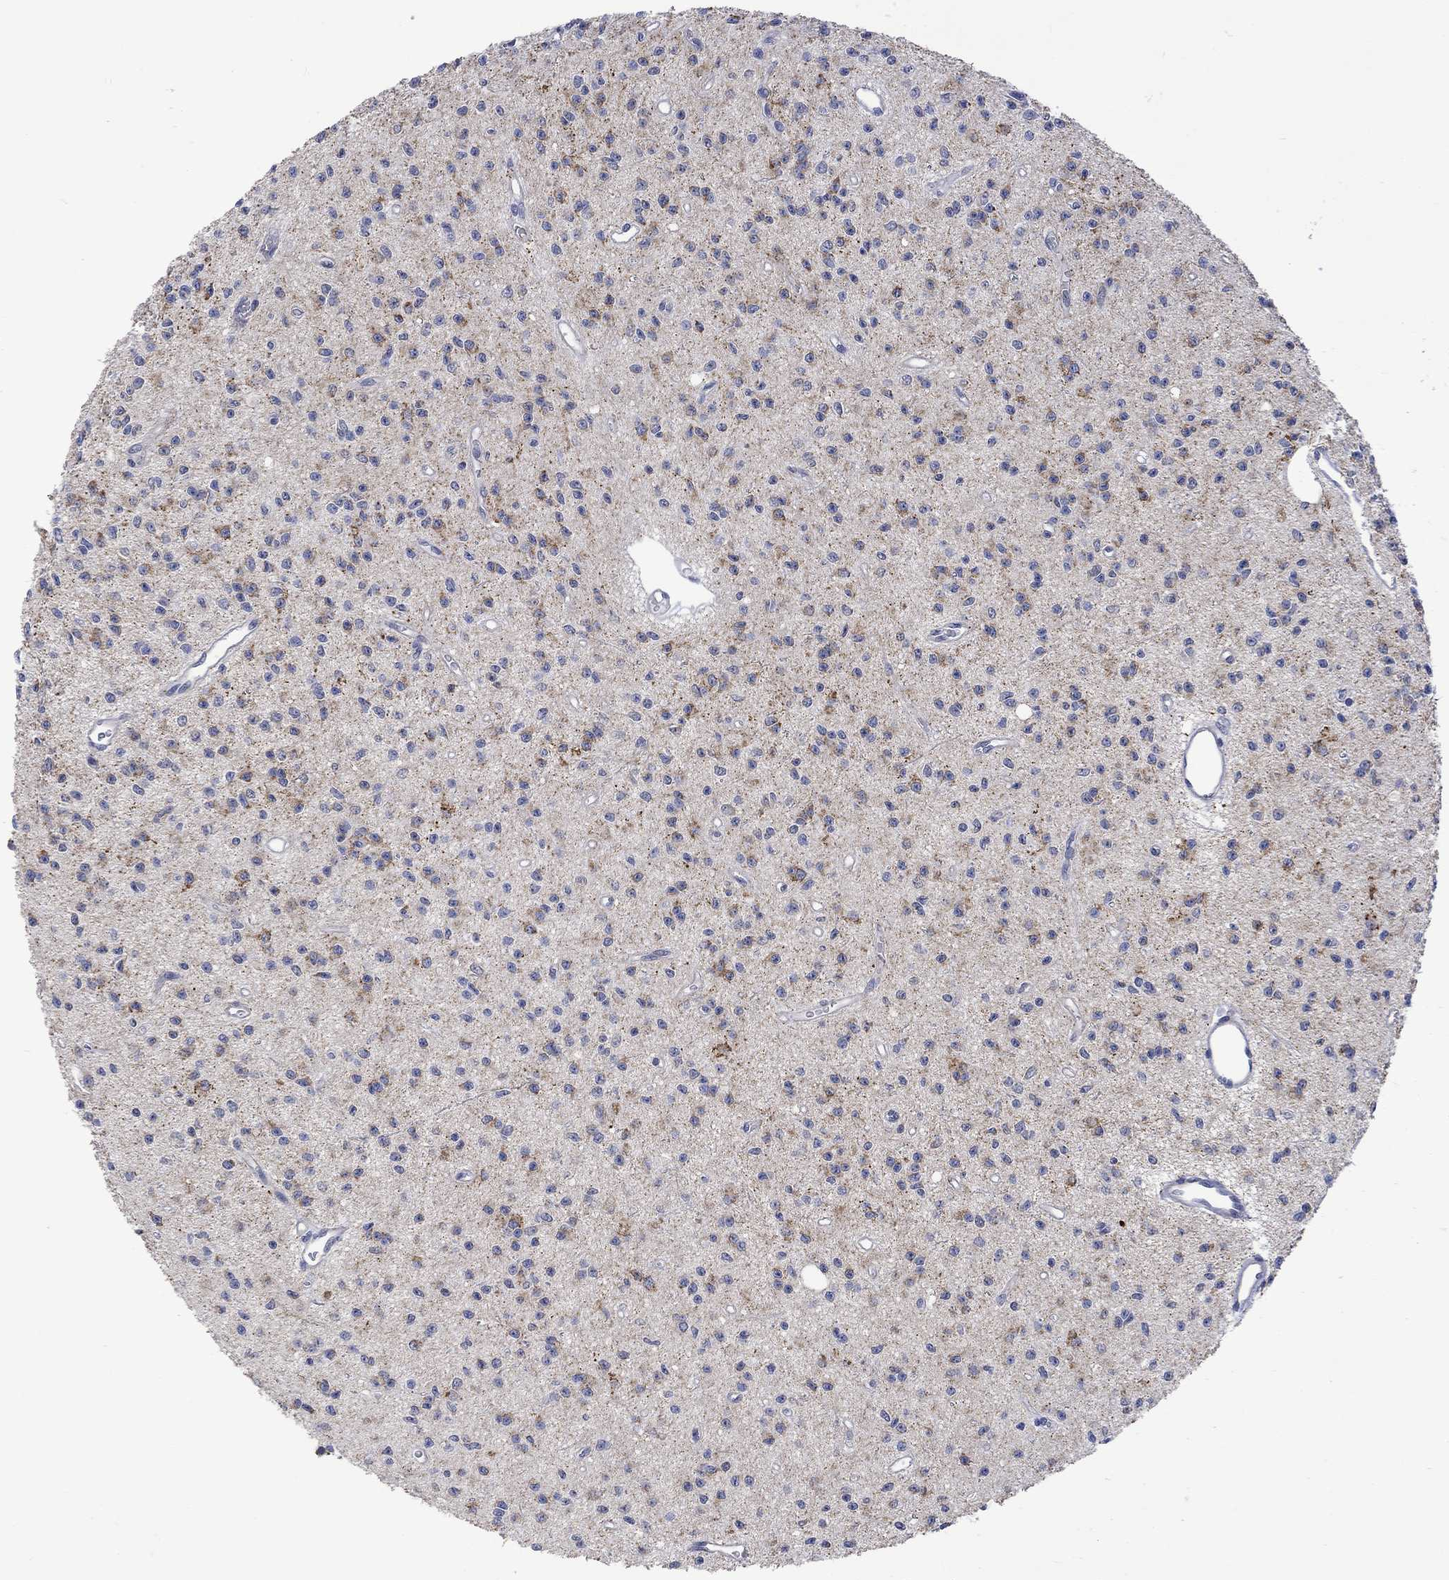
{"staining": {"intensity": "strong", "quantity": "<25%", "location": "cytoplasmic/membranous"}, "tissue": "glioma", "cell_type": "Tumor cells", "image_type": "cancer", "snomed": [{"axis": "morphology", "description": "Glioma, malignant, Low grade"}, {"axis": "topography", "description": "Brain"}], "caption": "Immunohistochemistry histopathology image of neoplastic tissue: glioma stained using immunohistochemistry (IHC) demonstrates medium levels of strong protein expression localized specifically in the cytoplasmic/membranous of tumor cells, appearing as a cytoplasmic/membranous brown color.", "gene": "SLC48A1", "patient": {"sex": "female", "age": 45}}